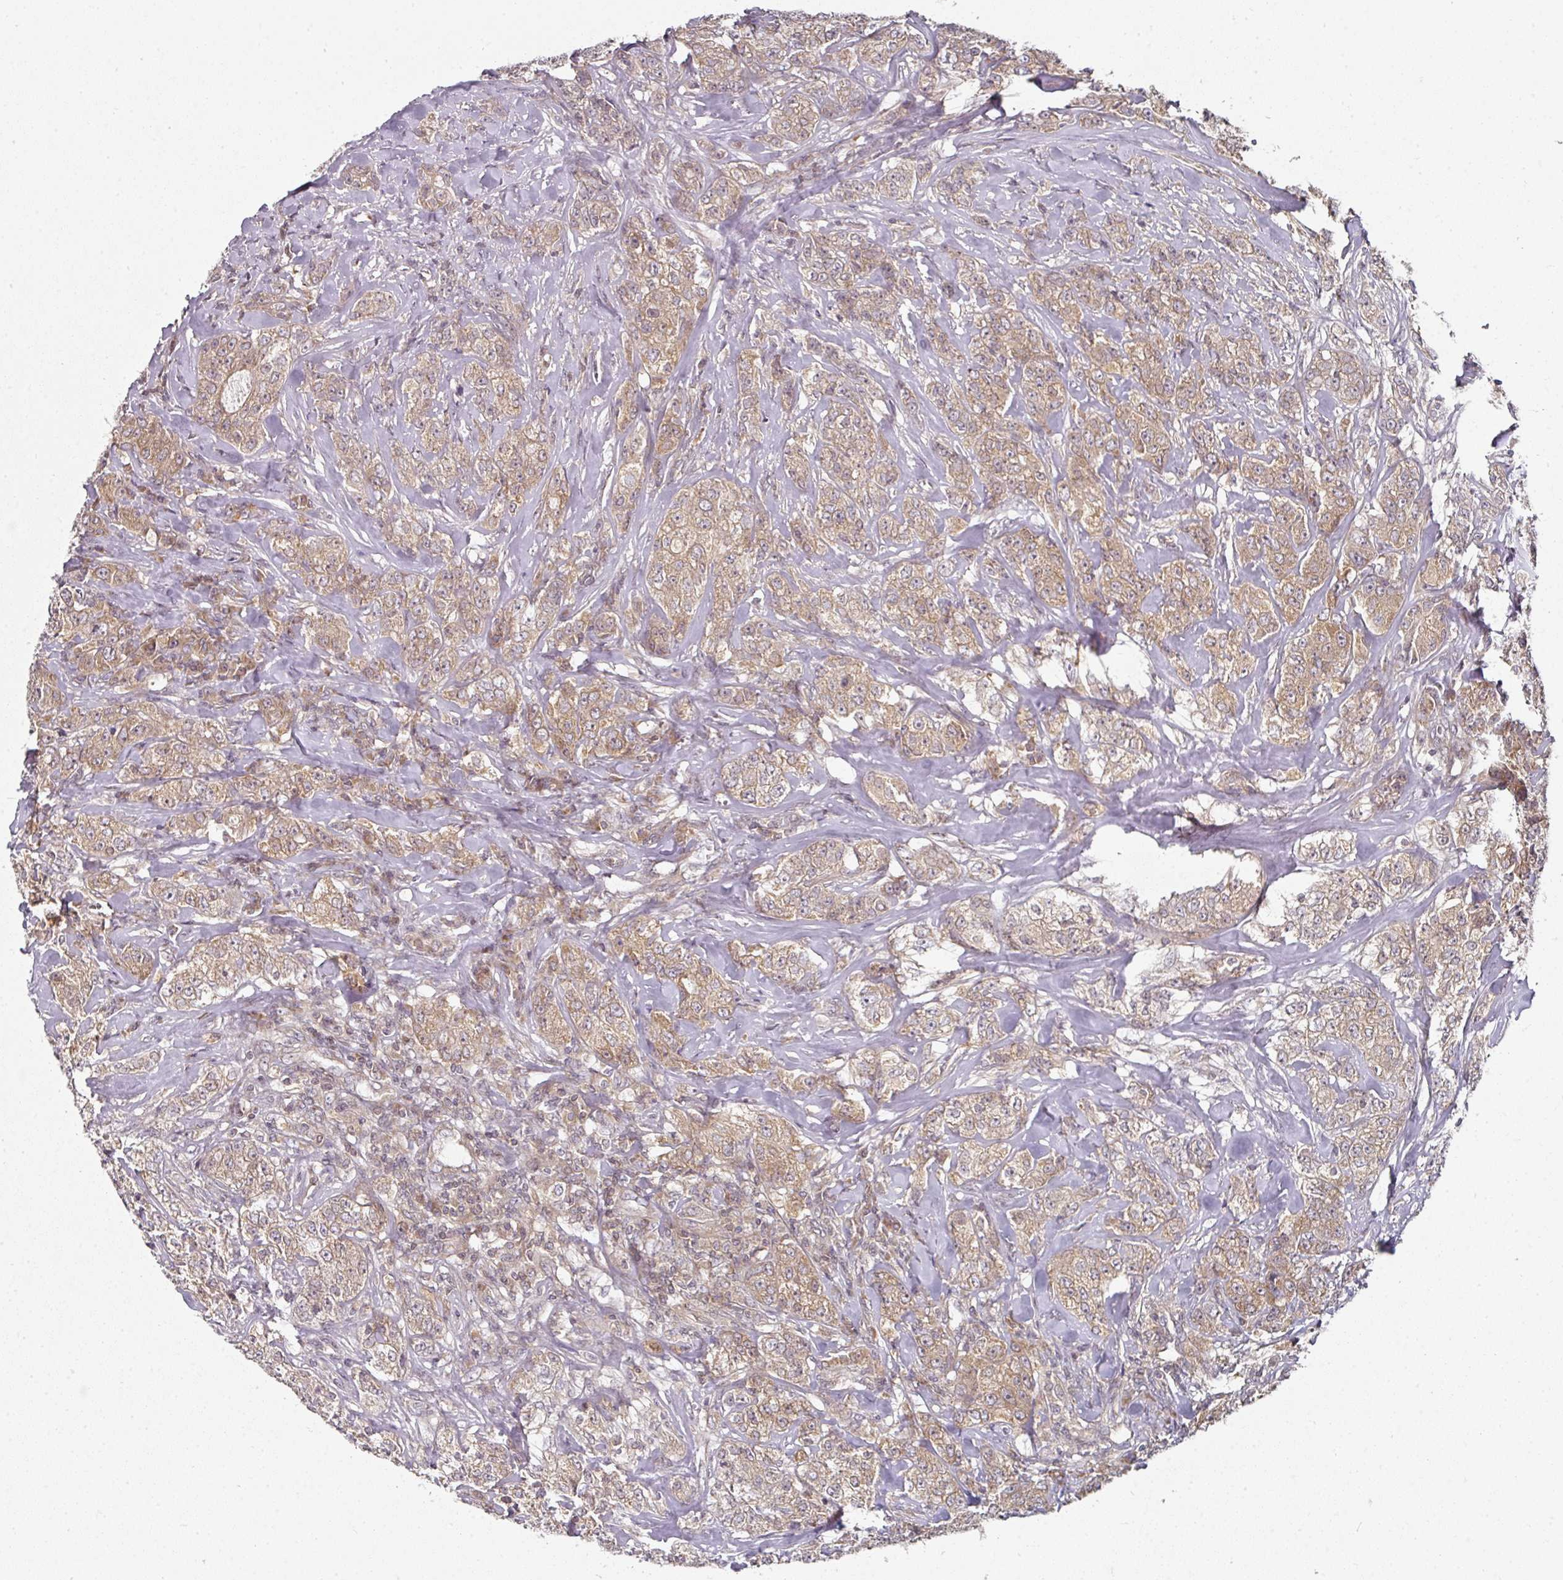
{"staining": {"intensity": "moderate", "quantity": ">75%", "location": "cytoplasmic/membranous"}, "tissue": "breast cancer", "cell_type": "Tumor cells", "image_type": "cancer", "snomed": [{"axis": "morphology", "description": "Duct carcinoma"}, {"axis": "topography", "description": "Breast"}], "caption": "Moderate cytoplasmic/membranous expression is identified in approximately >75% of tumor cells in breast cancer.", "gene": "MAP2K2", "patient": {"sex": "female", "age": 43}}